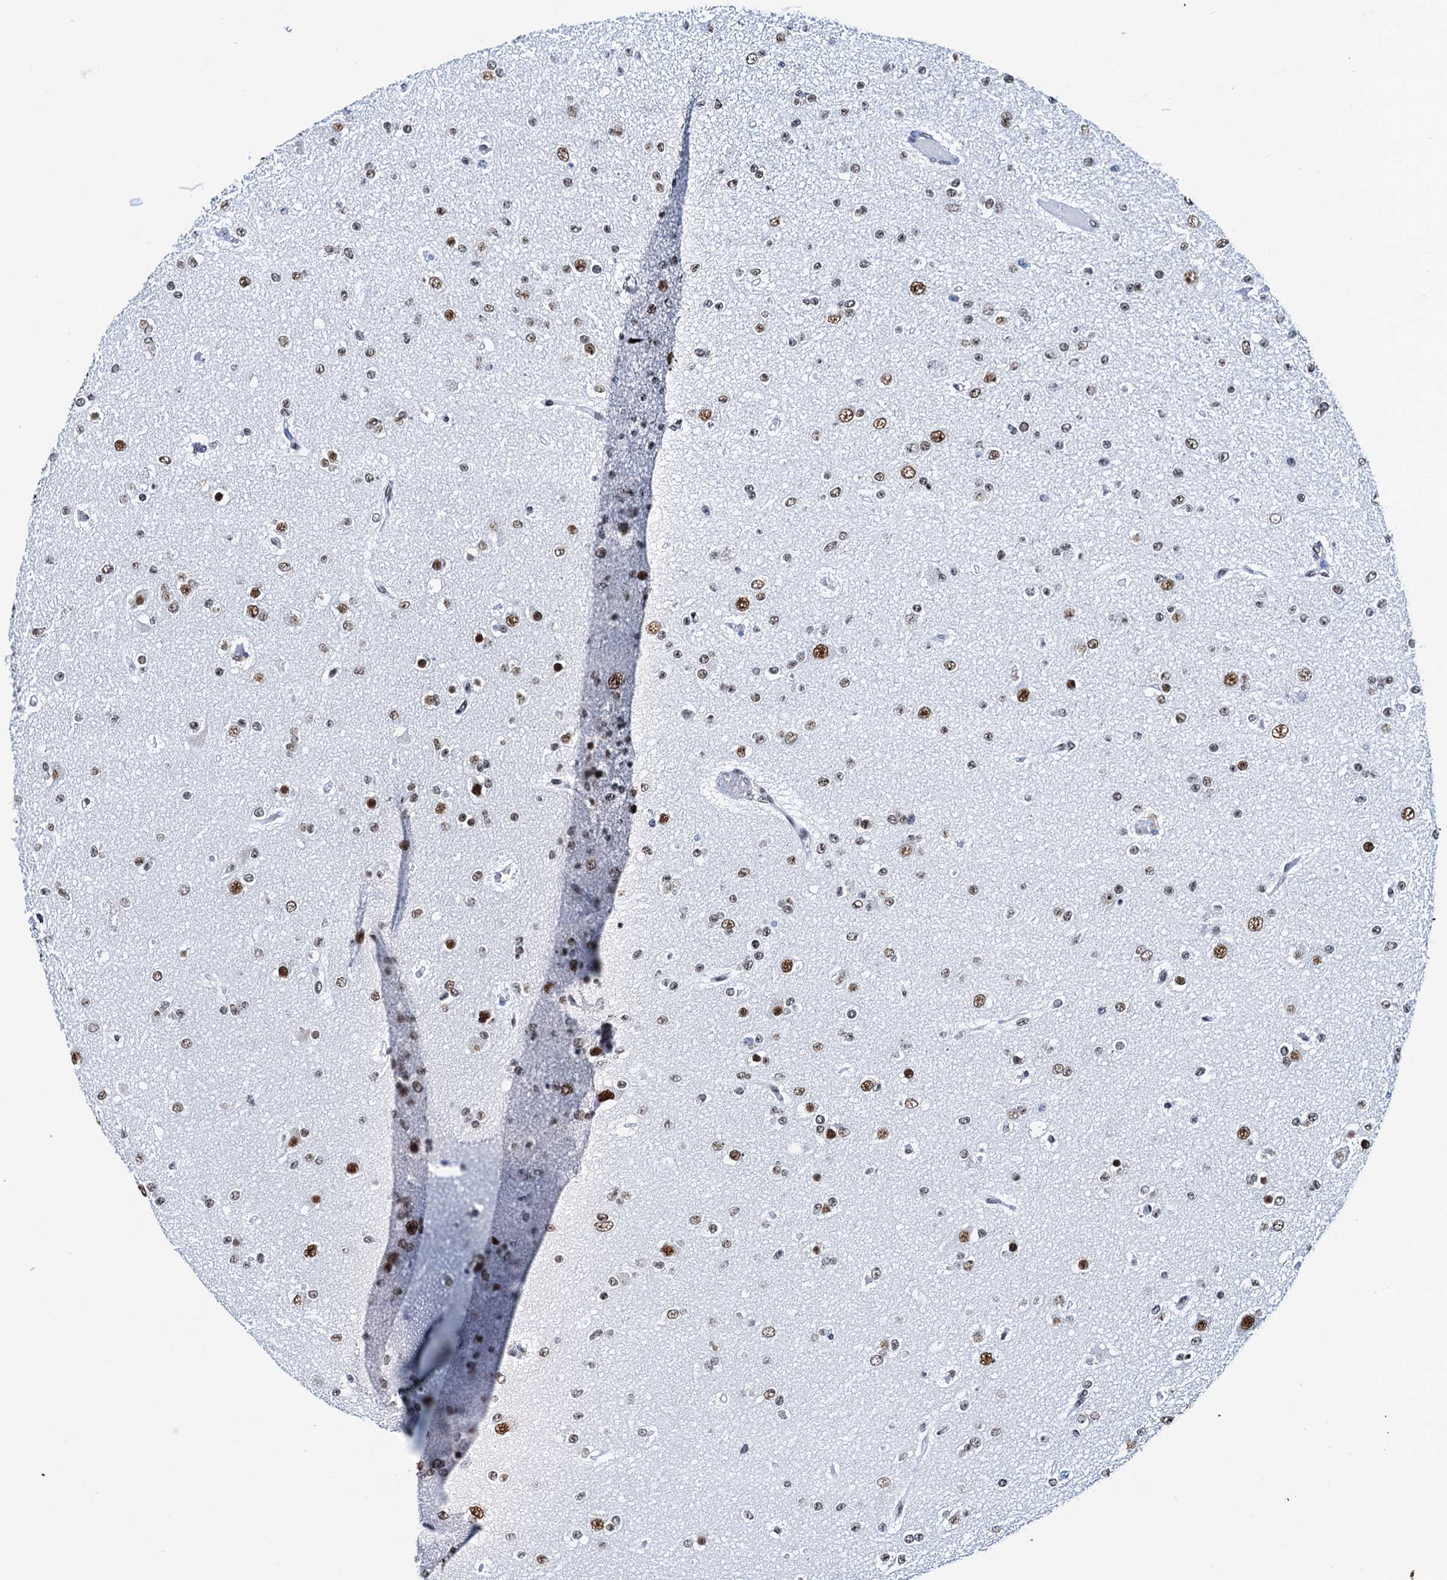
{"staining": {"intensity": "strong", "quantity": "25%-75%", "location": "nuclear"}, "tissue": "glioma", "cell_type": "Tumor cells", "image_type": "cancer", "snomed": [{"axis": "morphology", "description": "Glioma, malignant, Low grade"}, {"axis": "topography", "description": "Brain"}], "caption": "This is an image of IHC staining of glioma, which shows strong positivity in the nuclear of tumor cells.", "gene": "SLTM", "patient": {"sex": "female", "age": 22}}